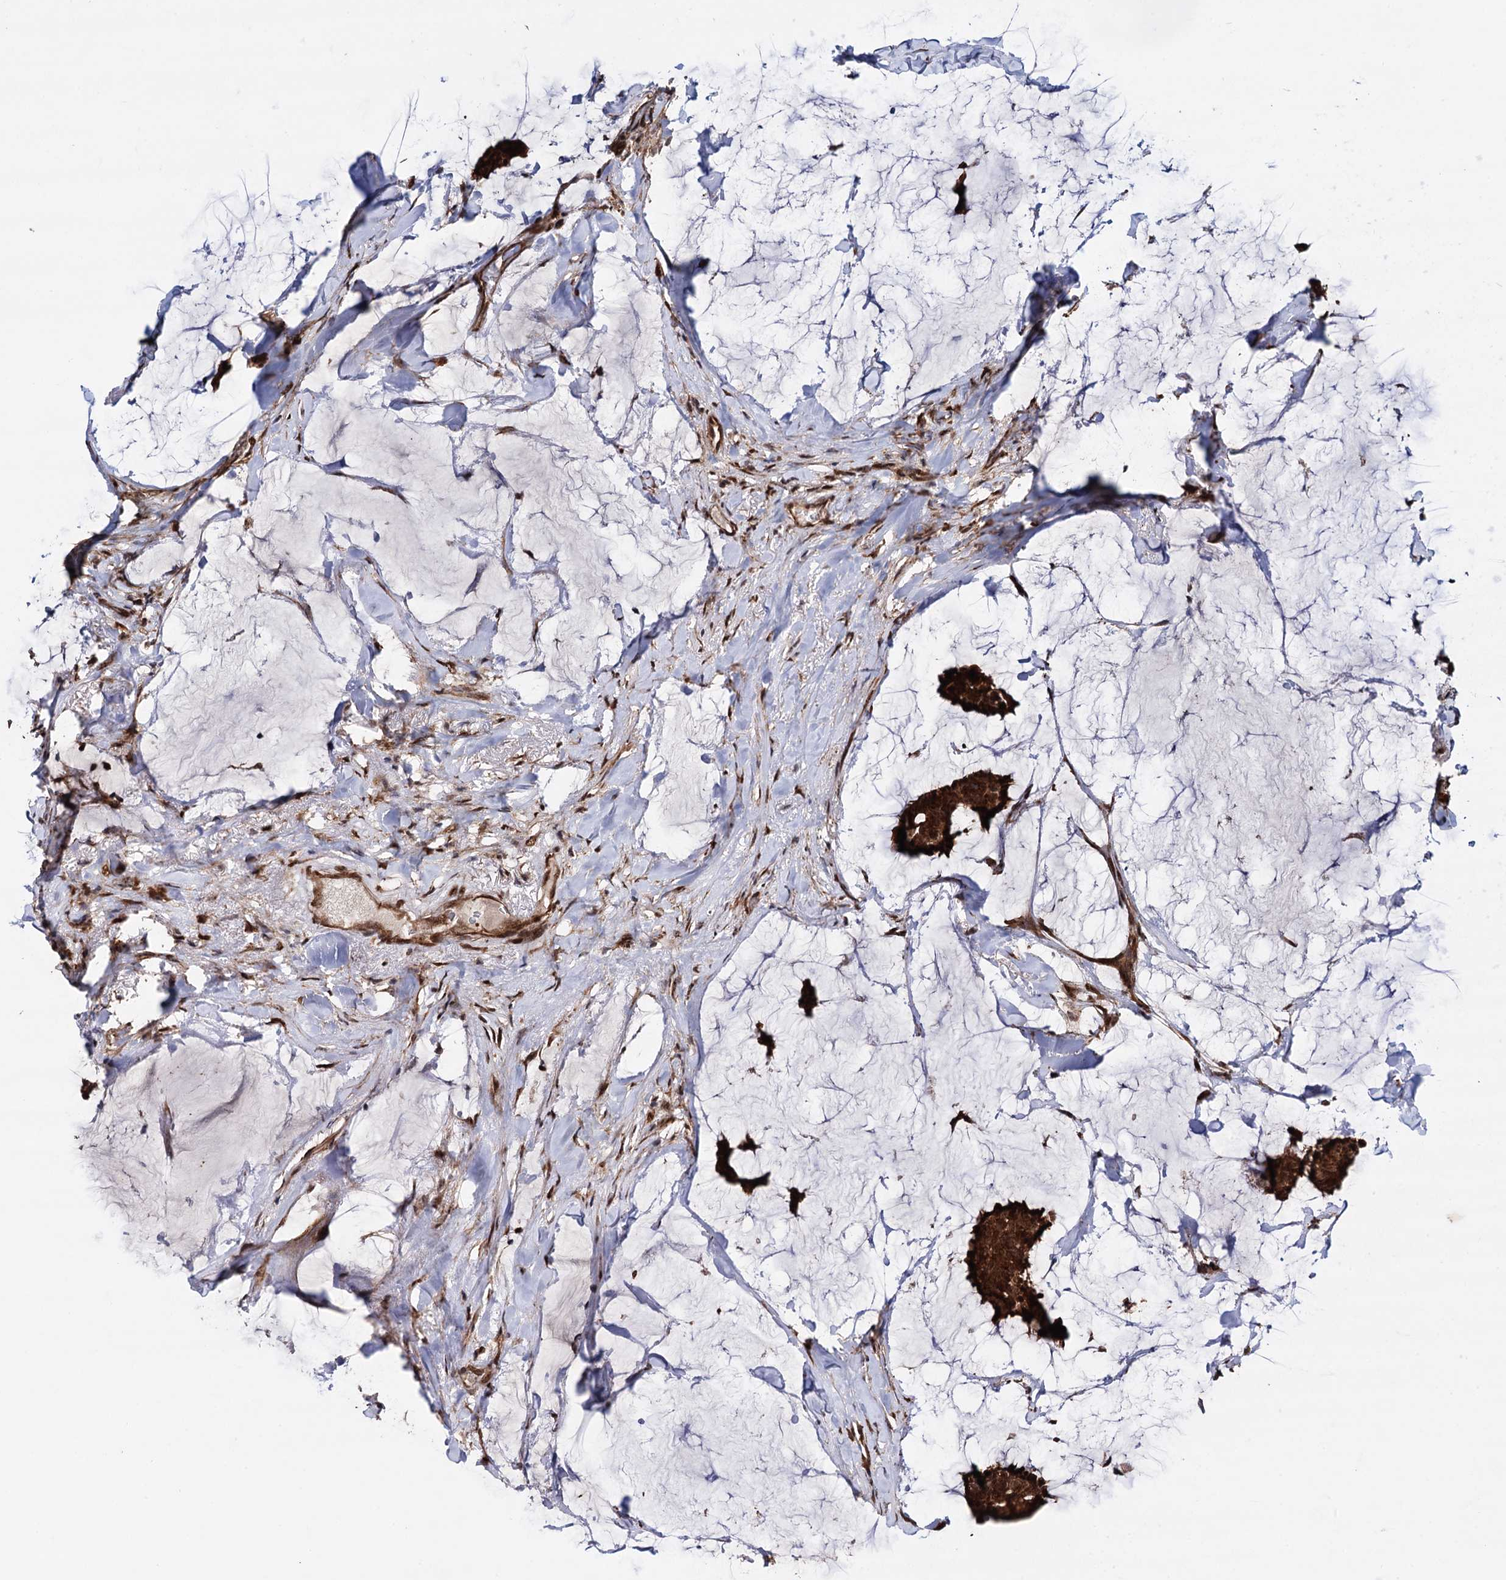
{"staining": {"intensity": "strong", "quantity": ">75%", "location": "cytoplasmic/membranous,nuclear"}, "tissue": "breast cancer", "cell_type": "Tumor cells", "image_type": "cancer", "snomed": [{"axis": "morphology", "description": "Duct carcinoma"}, {"axis": "topography", "description": "Breast"}], "caption": "Immunohistochemical staining of human breast cancer displays high levels of strong cytoplasmic/membranous and nuclear protein staining in approximately >75% of tumor cells. (Brightfield microscopy of DAB IHC at high magnification).", "gene": "PIGB", "patient": {"sex": "female", "age": 93}}